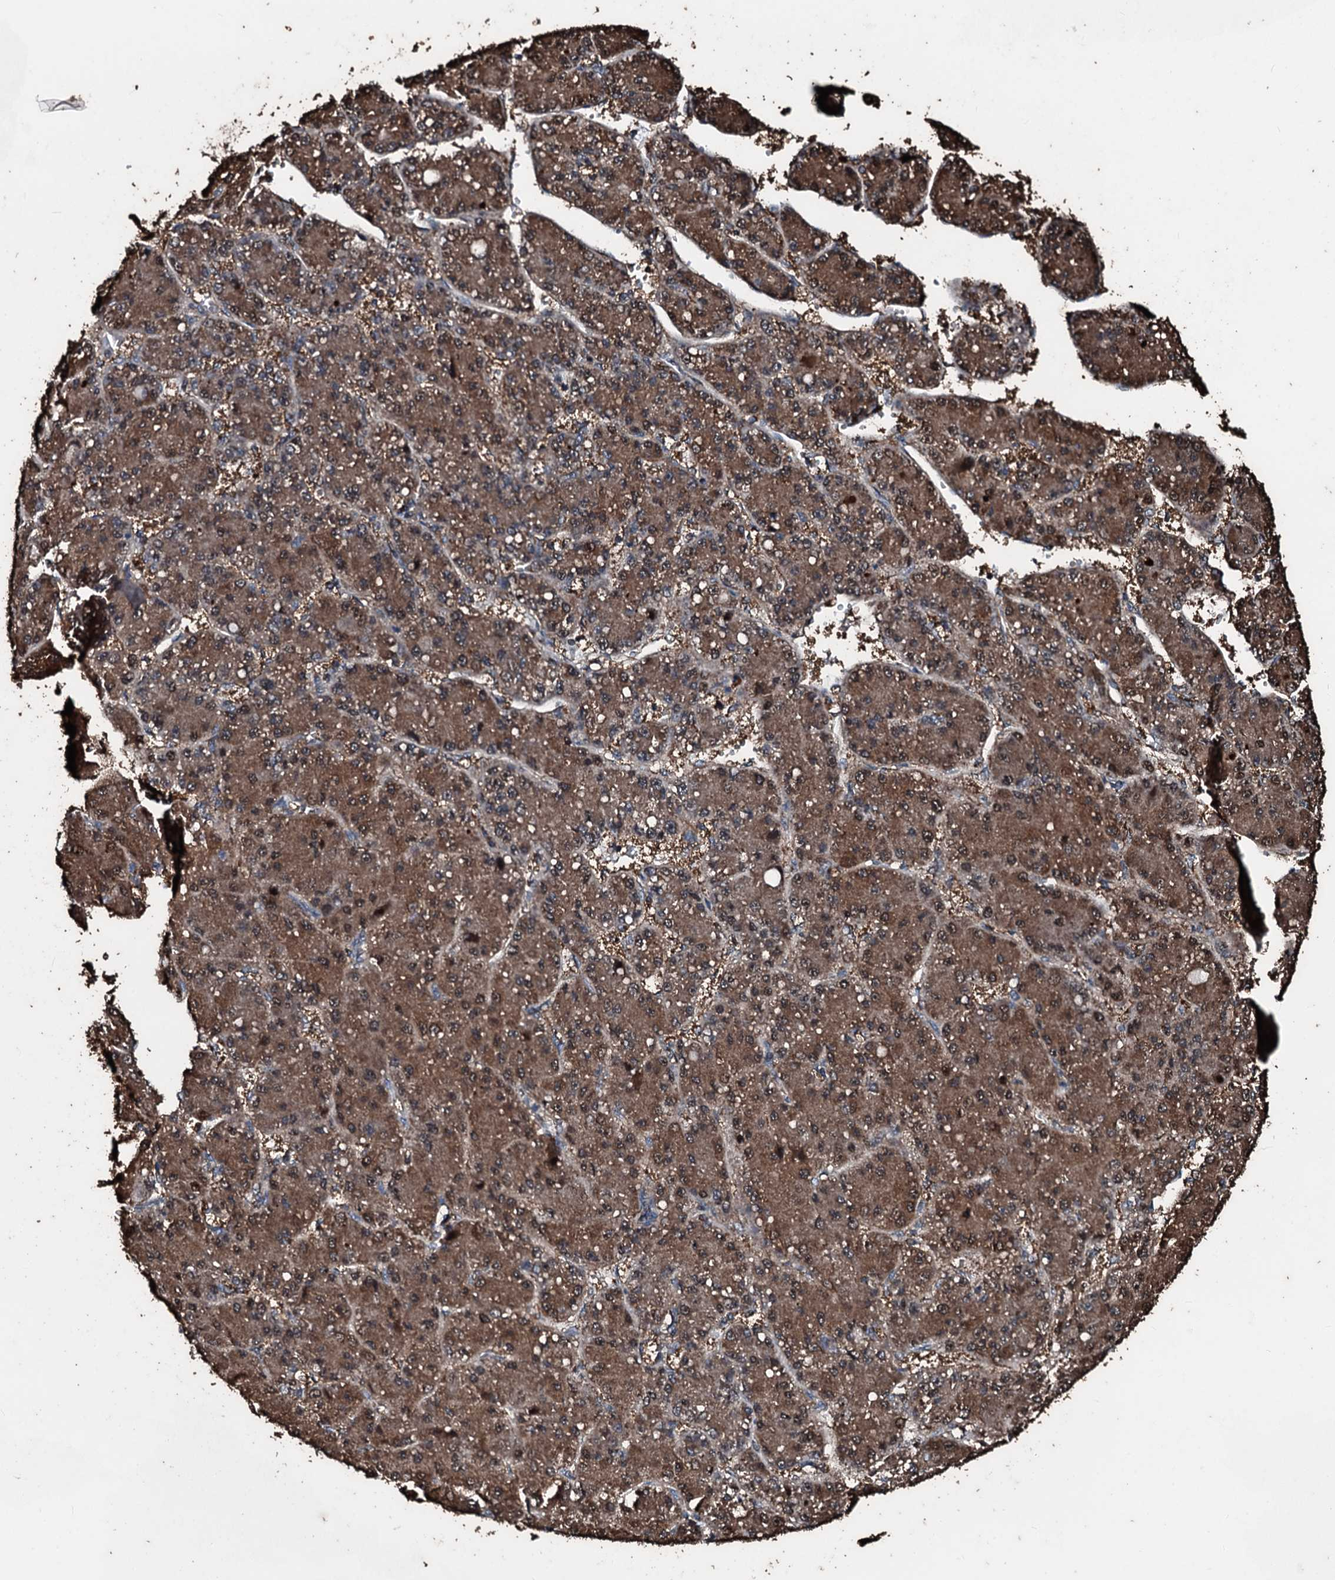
{"staining": {"intensity": "moderate", "quantity": ">75%", "location": "cytoplasmic/membranous,nuclear"}, "tissue": "liver cancer", "cell_type": "Tumor cells", "image_type": "cancer", "snomed": [{"axis": "morphology", "description": "Carcinoma, Hepatocellular, NOS"}, {"axis": "topography", "description": "Liver"}], "caption": "Liver hepatocellular carcinoma was stained to show a protein in brown. There is medium levels of moderate cytoplasmic/membranous and nuclear positivity in about >75% of tumor cells.", "gene": "FAAP24", "patient": {"sex": "male", "age": 67}}